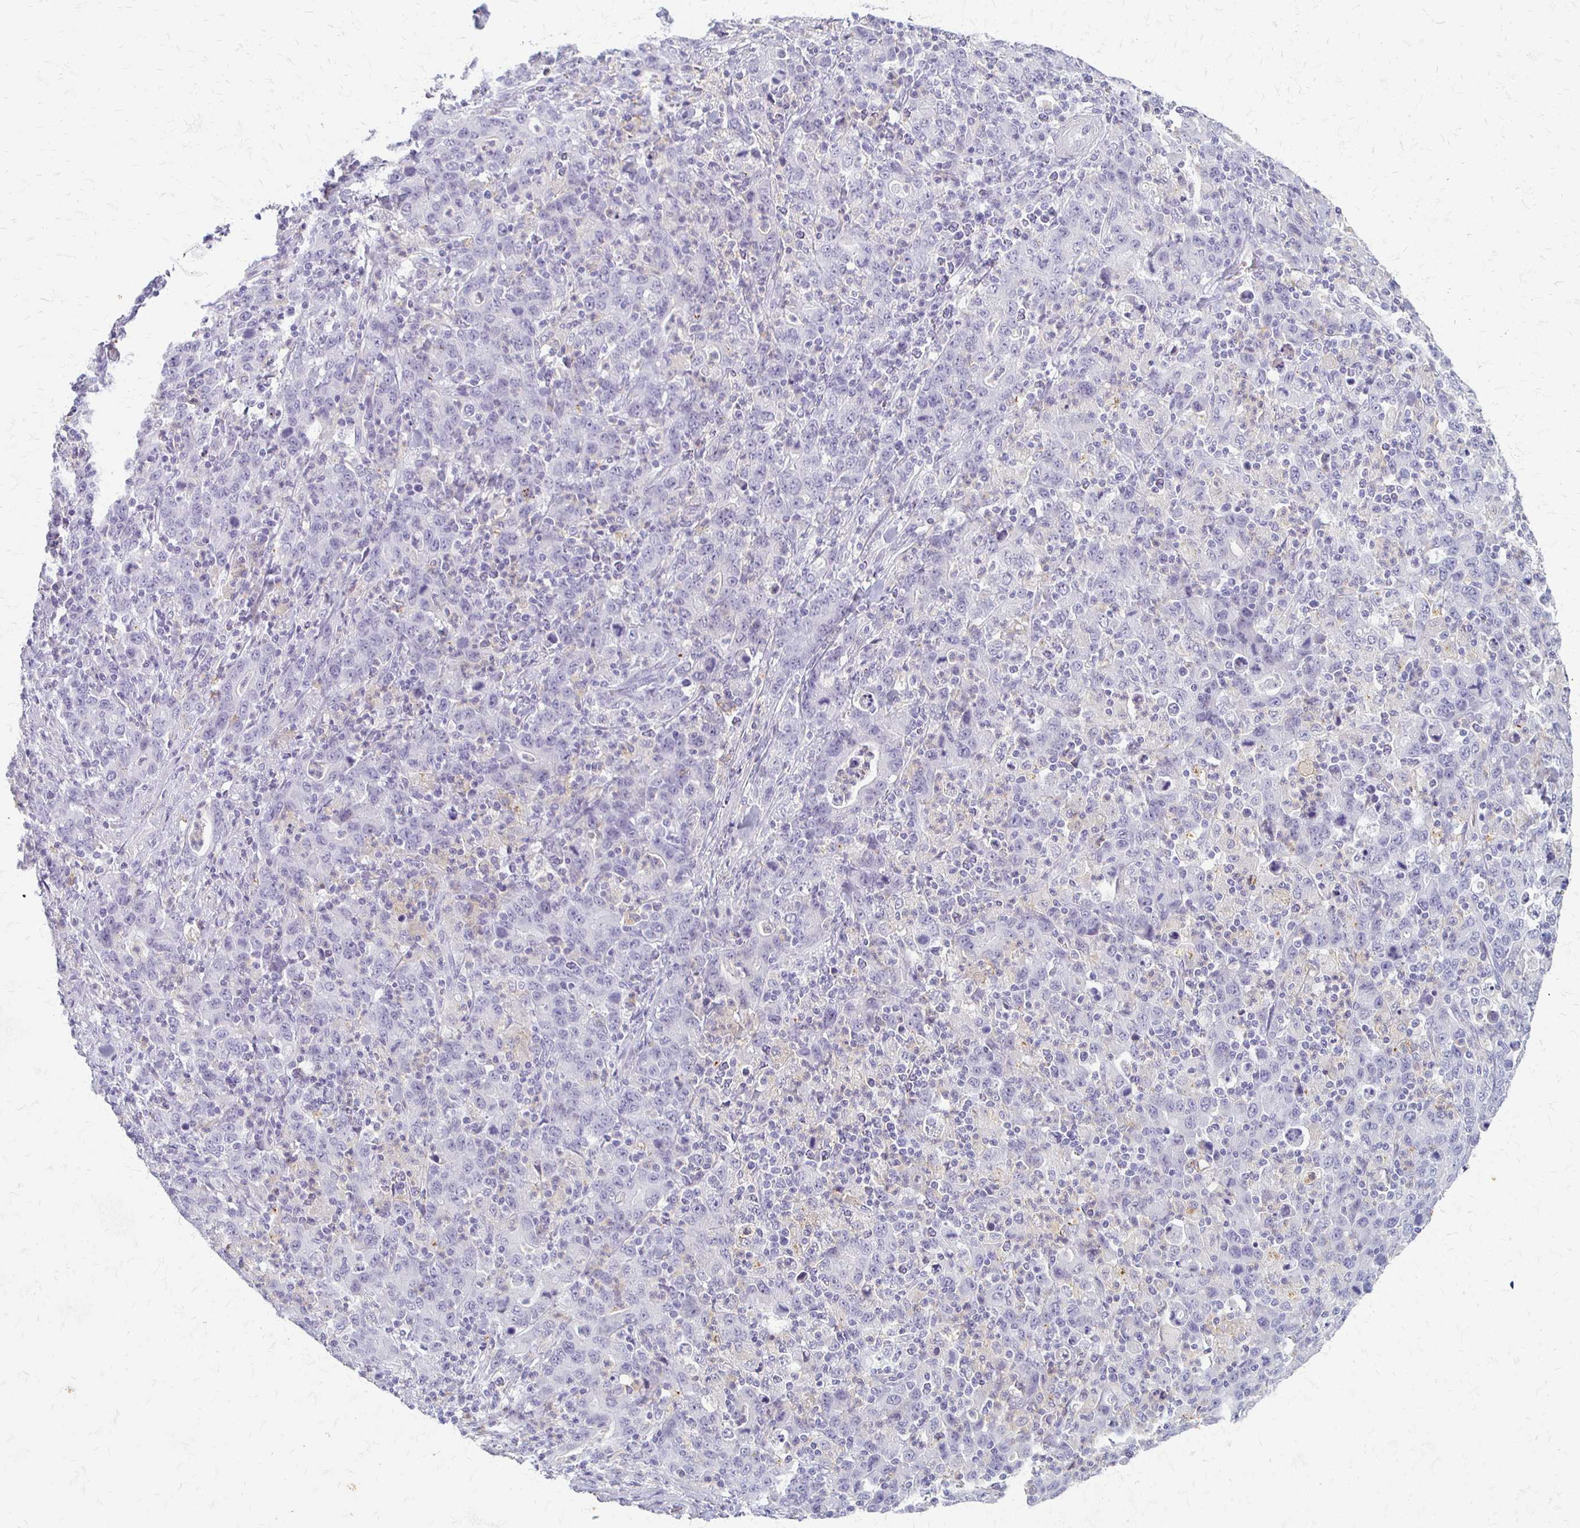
{"staining": {"intensity": "negative", "quantity": "none", "location": "none"}, "tissue": "stomach cancer", "cell_type": "Tumor cells", "image_type": "cancer", "snomed": [{"axis": "morphology", "description": "Adenocarcinoma, NOS"}, {"axis": "topography", "description": "Stomach, upper"}], "caption": "A high-resolution histopathology image shows immunohistochemistry (IHC) staining of adenocarcinoma (stomach), which reveals no significant expression in tumor cells.", "gene": "ACP5", "patient": {"sex": "male", "age": 69}}